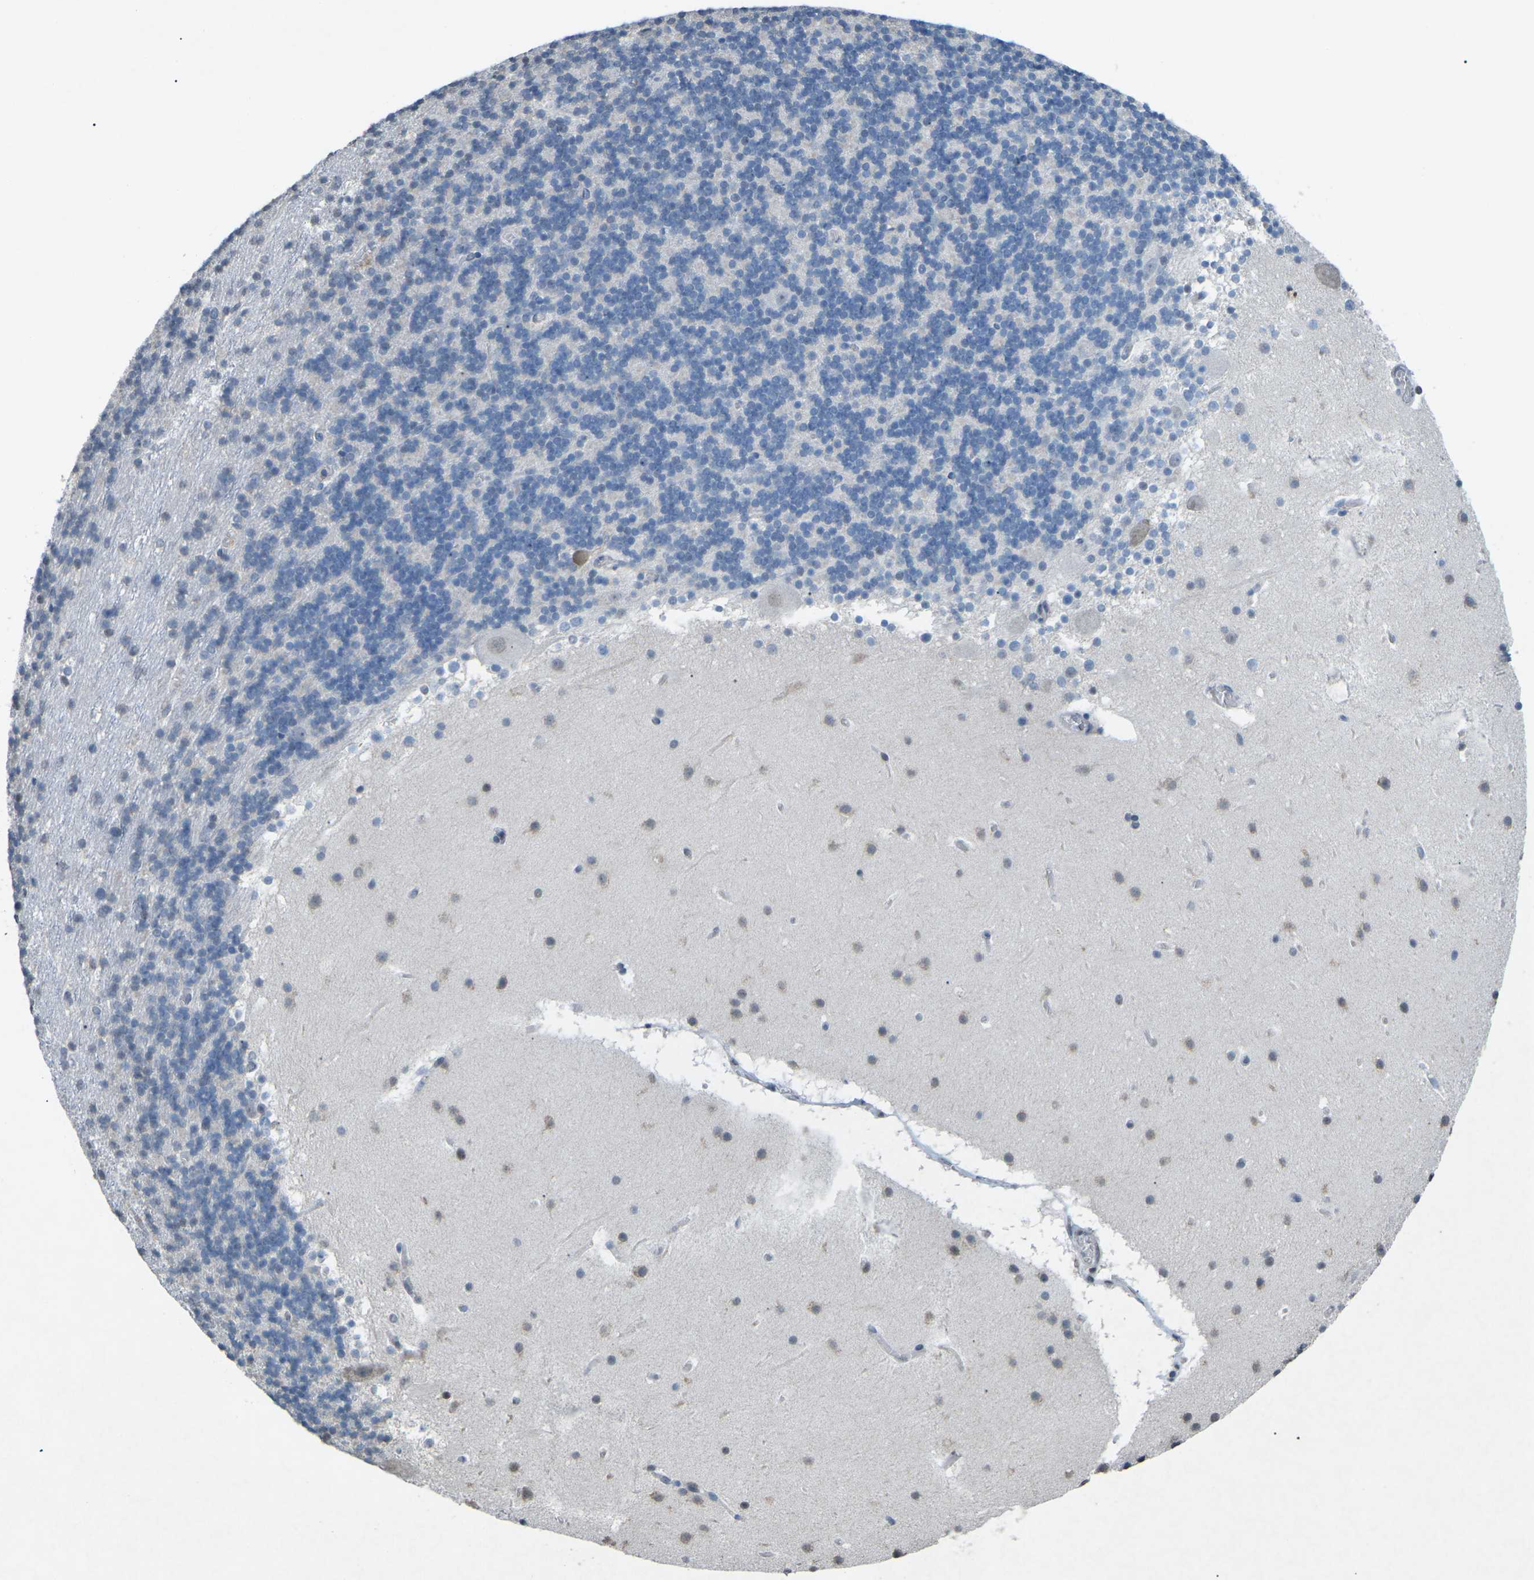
{"staining": {"intensity": "negative", "quantity": "none", "location": "none"}, "tissue": "cerebellum", "cell_type": "Cells in granular layer", "image_type": "normal", "snomed": [{"axis": "morphology", "description": "Normal tissue, NOS"}, {"axis": "topography", "description": "Cerebellum"}], "caption": "Cells in granular layer are negative for brown protein staining in normal cerebellum. (Stains: DAB (3,3'-diaminobenzidine) immunohistochemistry (IHC) with hematoxylin counter stain, Microscopy: brightfield microscopy at high magnification).", "gene": "TFR2", "patient": {"sex": "male", "age": 45}}